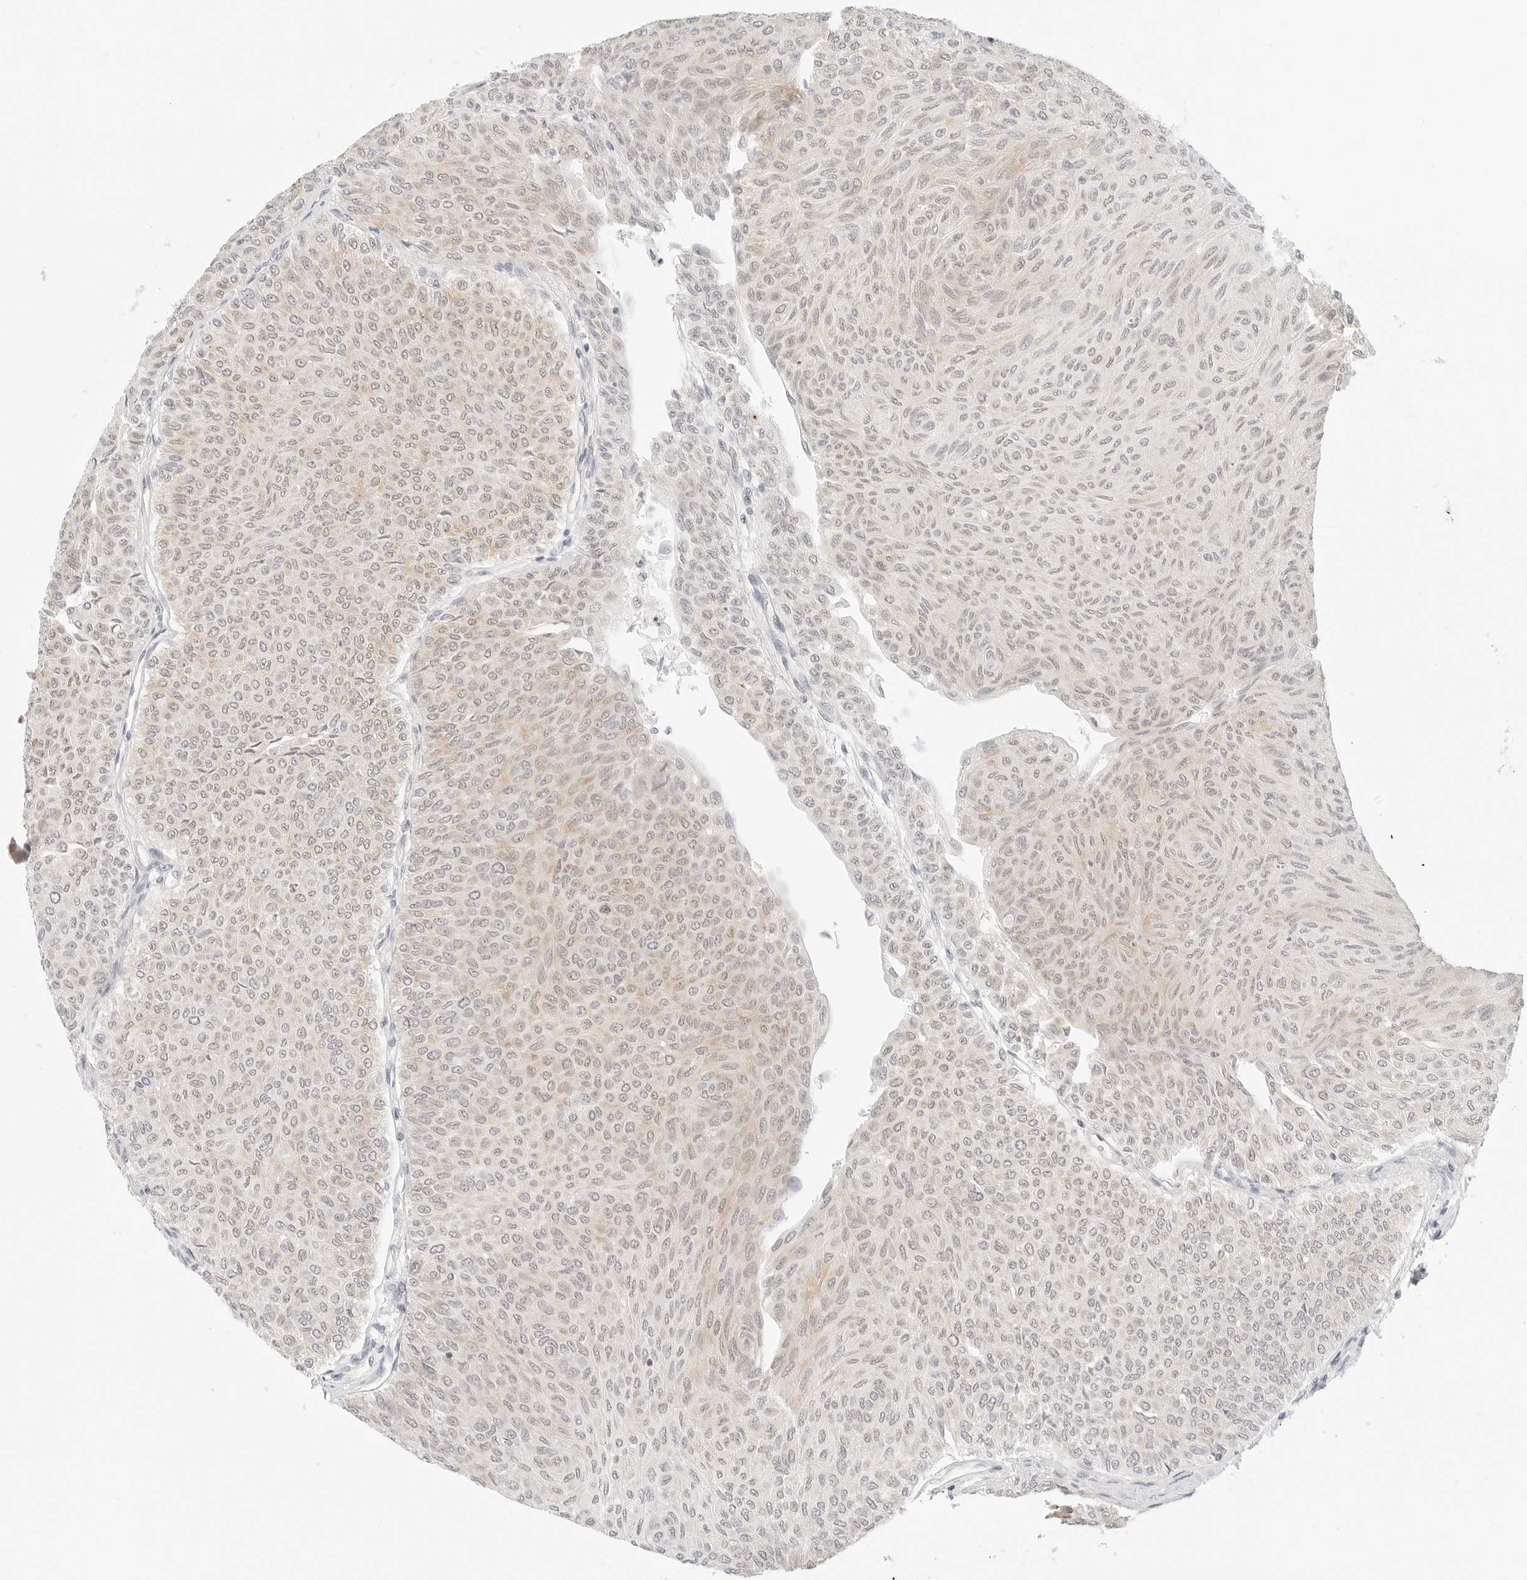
{"staining": {"intensity": "weak", "quantity": "25%-75%", "location": "cytoplasmic/membranous,nuclear"}, "tissue": "urothelial cancer", "cell_type": "Tumor cells", "image_type": "cancer", "snomed": [{"axis": "morphology", "description": "Urothelial carcinoma, Low grade"}, {"axis": "topography", "description": "Urinary bladder"}], "caption": "About 25%-75% of tumor cells in human urothelial cancer show weak cytoplasmic/membranous and nuclear protein expression as visualized by brown immunohistochemical staining.", "gene": "GNAS", "patient": {"sex": "male", "age": 78}}